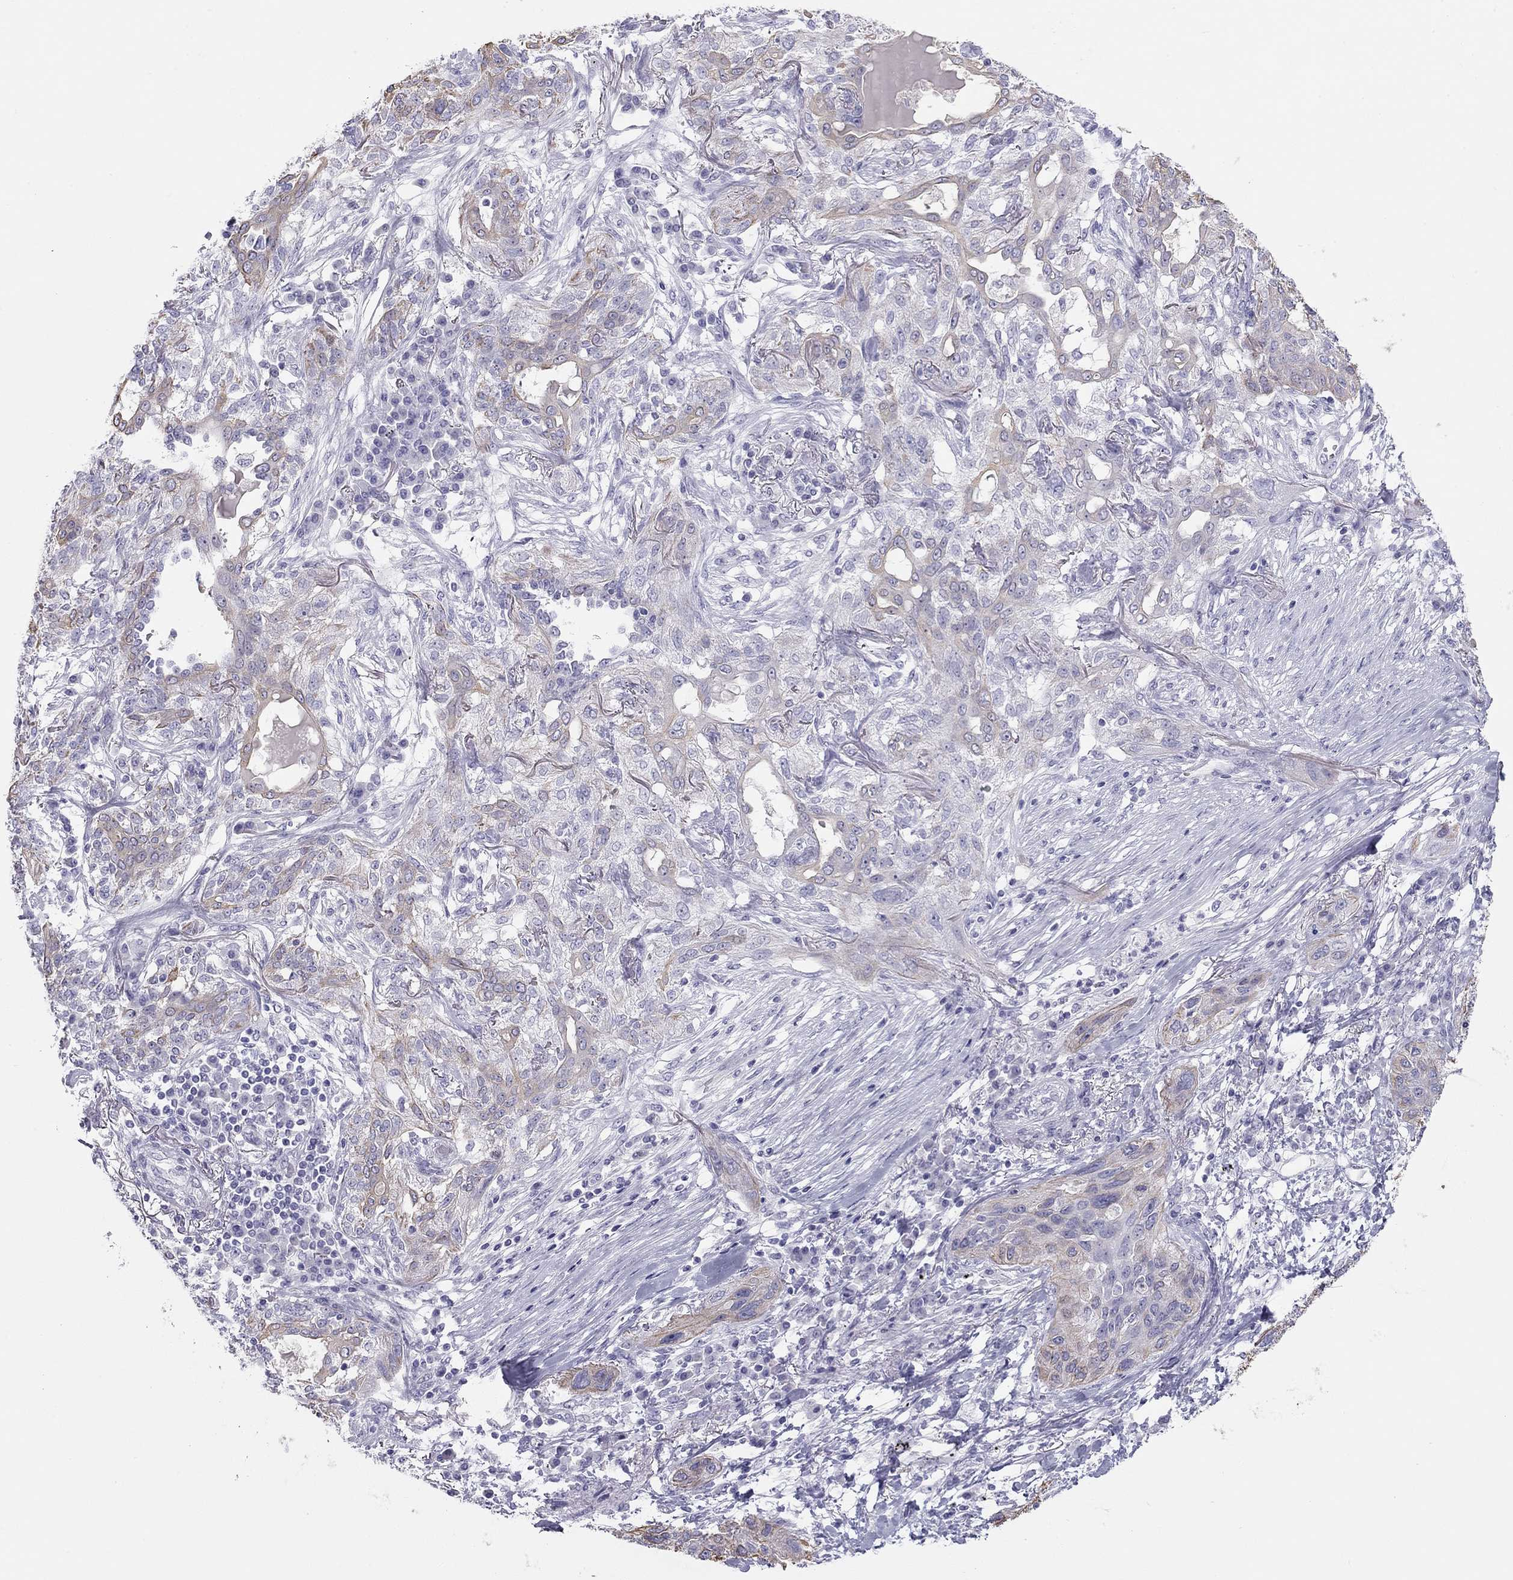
{"staining": {"intensity": "weak", "quantity": "<25%", "location": "cytoplasmic/membranous"}, "tissue": "lung cancer", "cell_type": "Tumor cells", "image_type": "cancer", "snomed": [{"axis": "morphology", "description": "Squamous cell carcinoma, NOS"}, {"axis": "topography", "description": "Lung"}], "caption": "An image of lung cancer (squamous cell carcinoma) stained for a protein reveals no brown staining in tumor cells.", "gene": "KCNV2", "patient": {"sex": "female", "age": 70}}